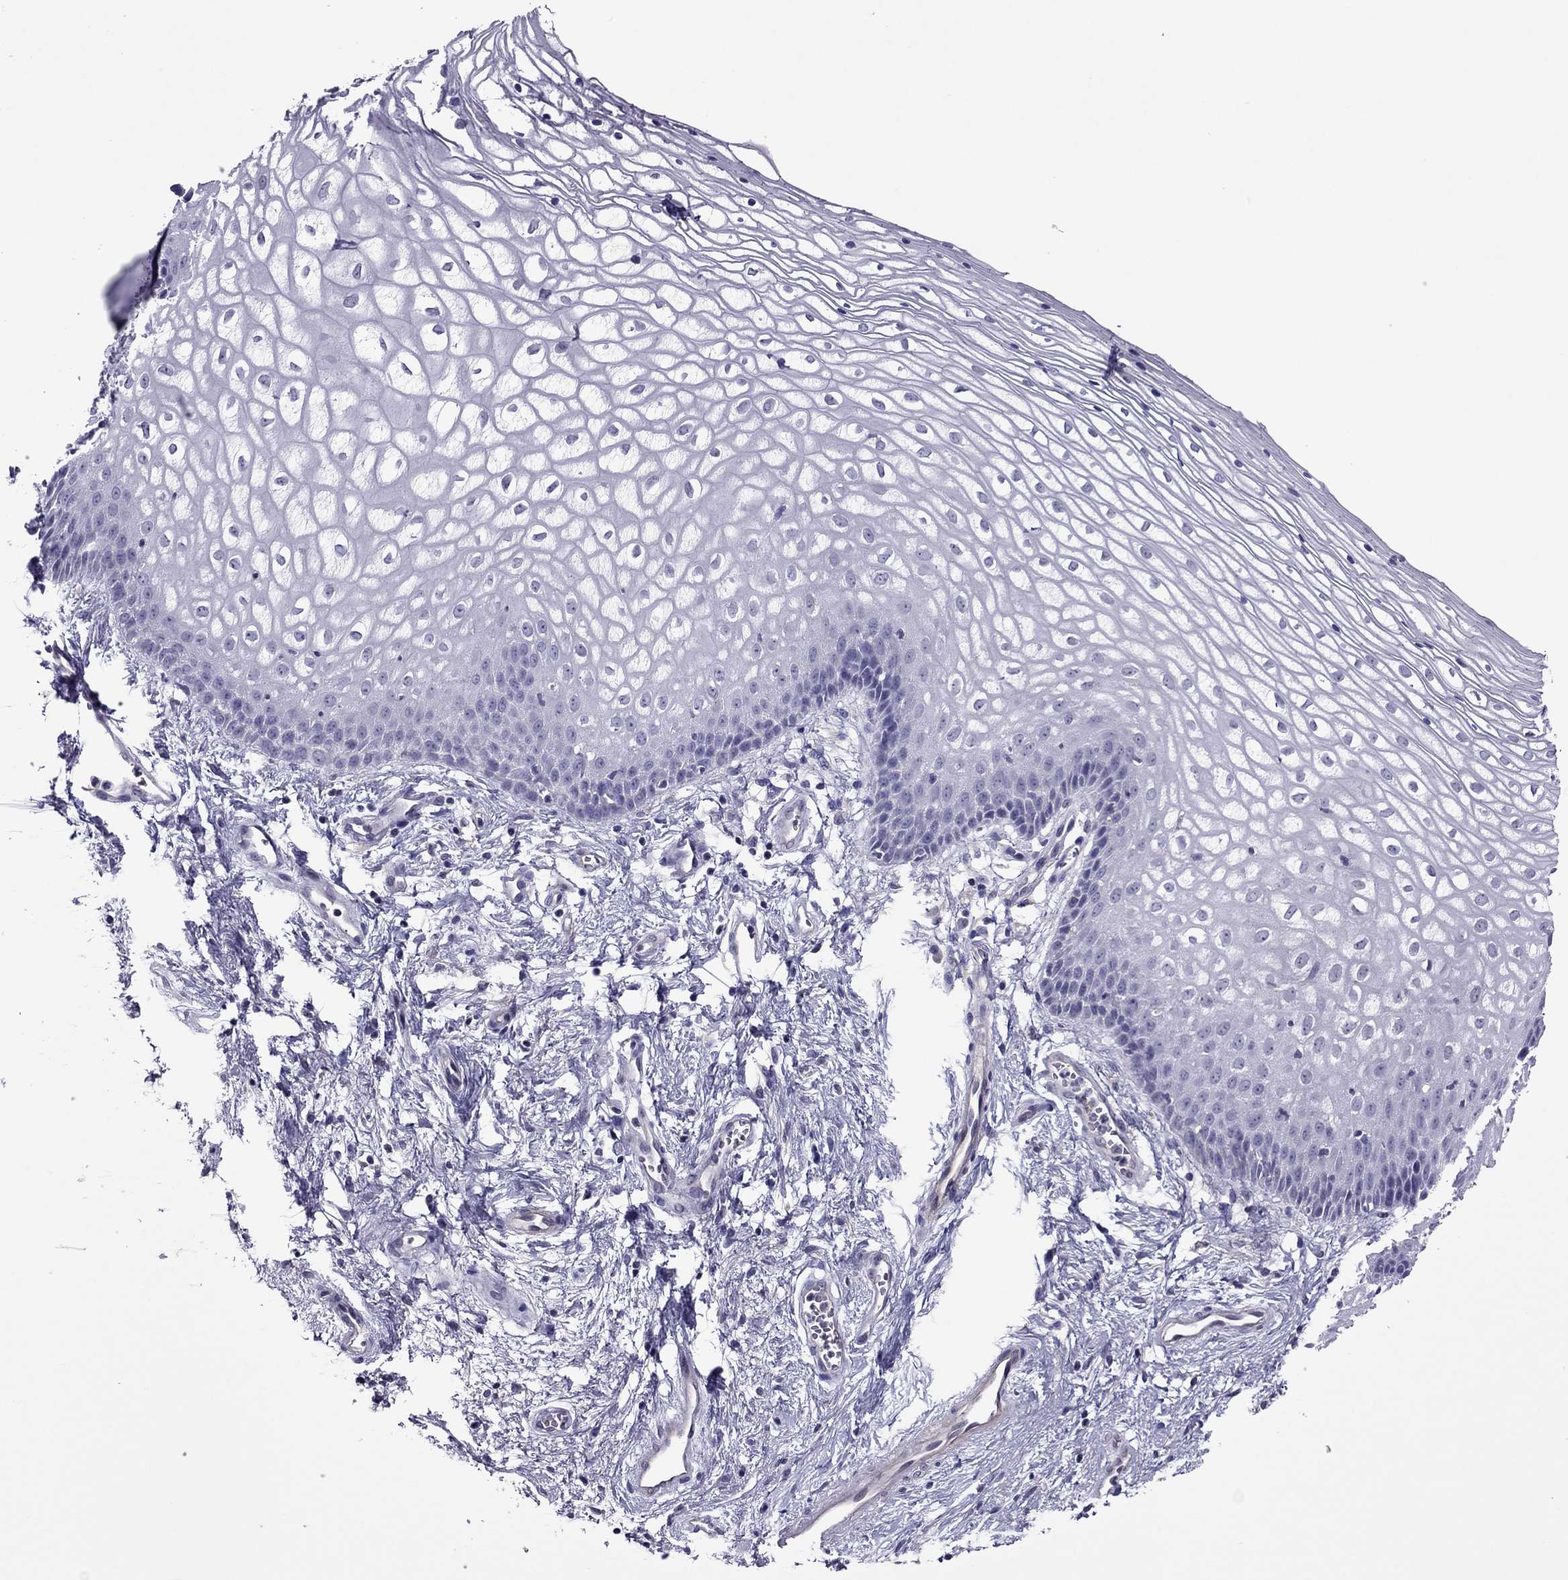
{"staining": {"intensity": "negative", "quantity": "none", "location": "none"}, "tissue": "vagina", "cell_type": "Squamous epithelial cells", "image_type": "normal", "snomed": [{"axis": "morphology", "description": "Normal tissue, NOS"}, {"axis": "topography", "description": "Vagina"}], "caption": "This is an immunohistochemistry image of normal human vagina. There is no positivity in squamous epithelial cells.", "gene": "SLC16A8", "patient": {"sex": "female", "age": 34}}